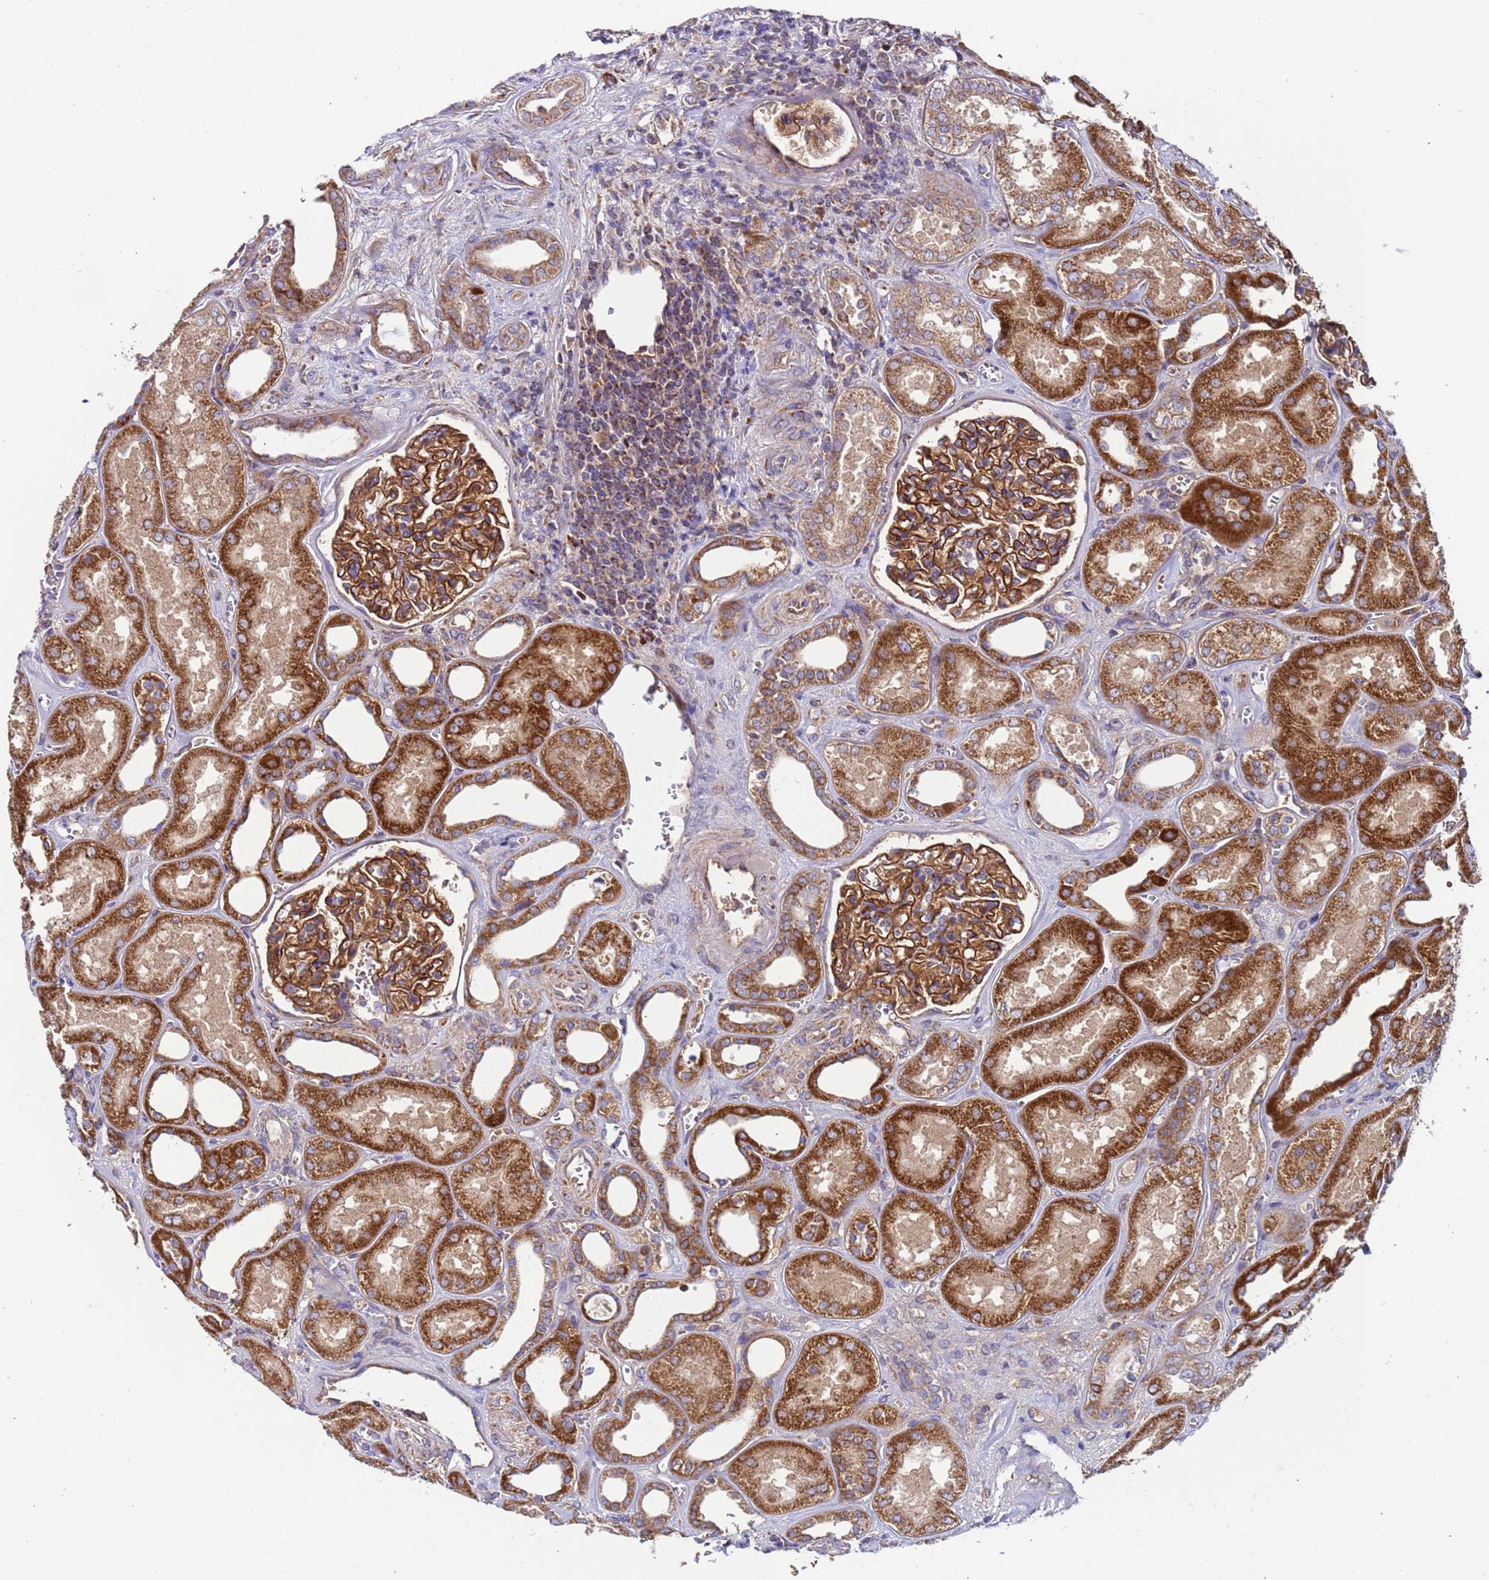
{"staining": {"intensity": "strong", "quantity": ">75%", "location": "cytoplasmic/membranous"}, "tissue": "kidney", "cell_type": "Cells in glomeruli", "image_type": "normal", "snomed": [{"axis": "morphology", "description": "Normal tissue, NOS"}, {"axis": "morphology", "description": "Adenocarcinoma, NOS"}, {"axis": "topography", "description": "Kidney"}], "caption": "Cells in glomeruli display high levels of strong cytoplasmic/membranous positivity in about >75% of cells in benign kidney.", "gene": "TMEM126A", "patient": {"sex": "female", "age": 68}}